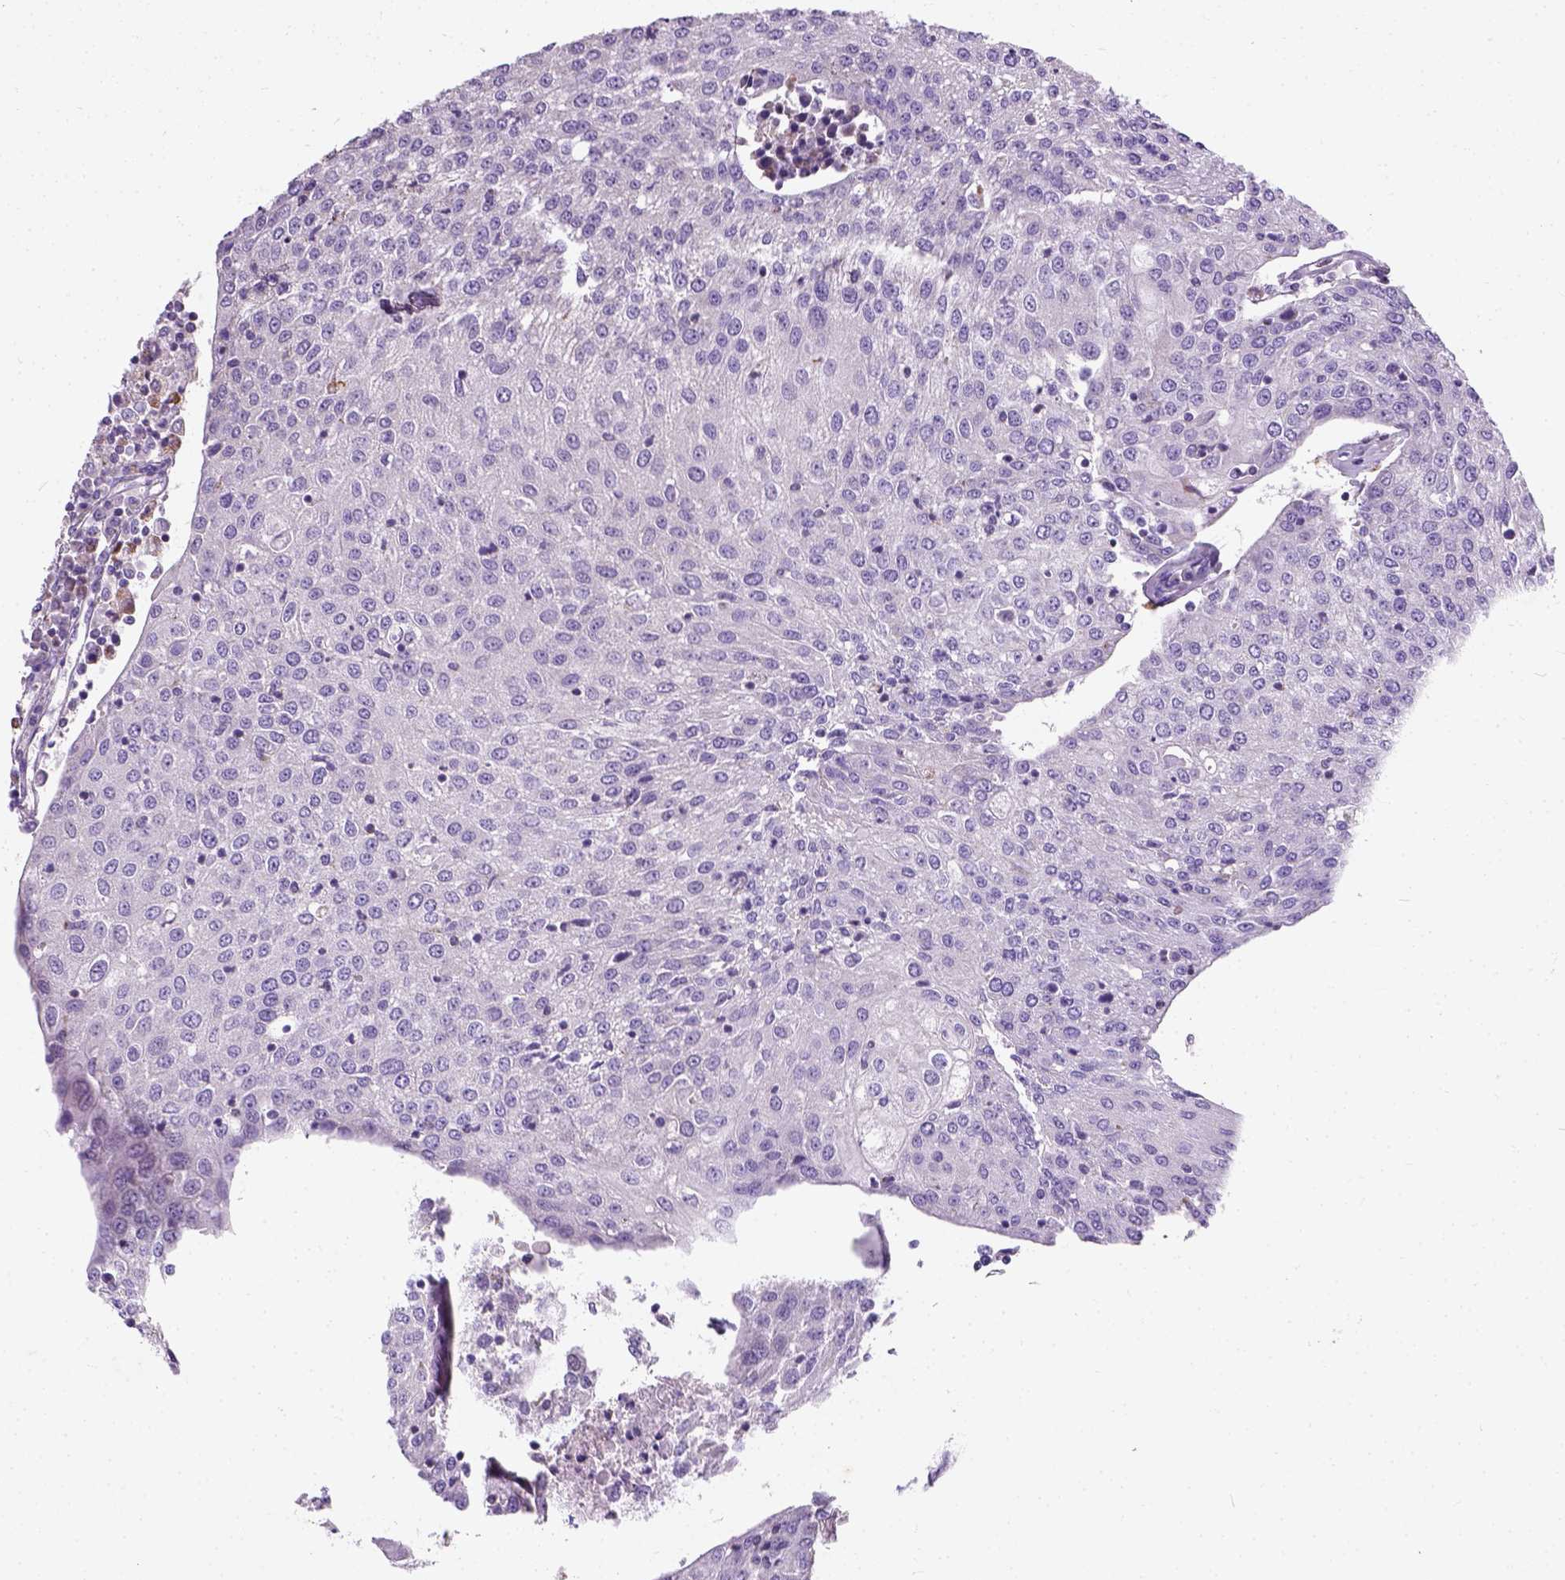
{"staining": {"intensity": "negative", "quantity": "none", "location": "none"}, "tissue": "urothelial cancer", "cell_type": "Tumor cells", "image_type": "cancer", "snomed": [{"axis": "morphology", "description": "Urothelial carcinoma, High grade"}, {"axis": "topography", "description": "Urinary bladder"}], "caption": "Urothelial cancer was stained to show a protein in brown. There is no significant staining in tumor cells. (DAB (3,3'-diaminobenzidine) immunohistochemistry (IHC) visualized using brightfield microscopy, high magnification).", "gene": "CHODL", "patient": {"sex": "female", "age": 85}}